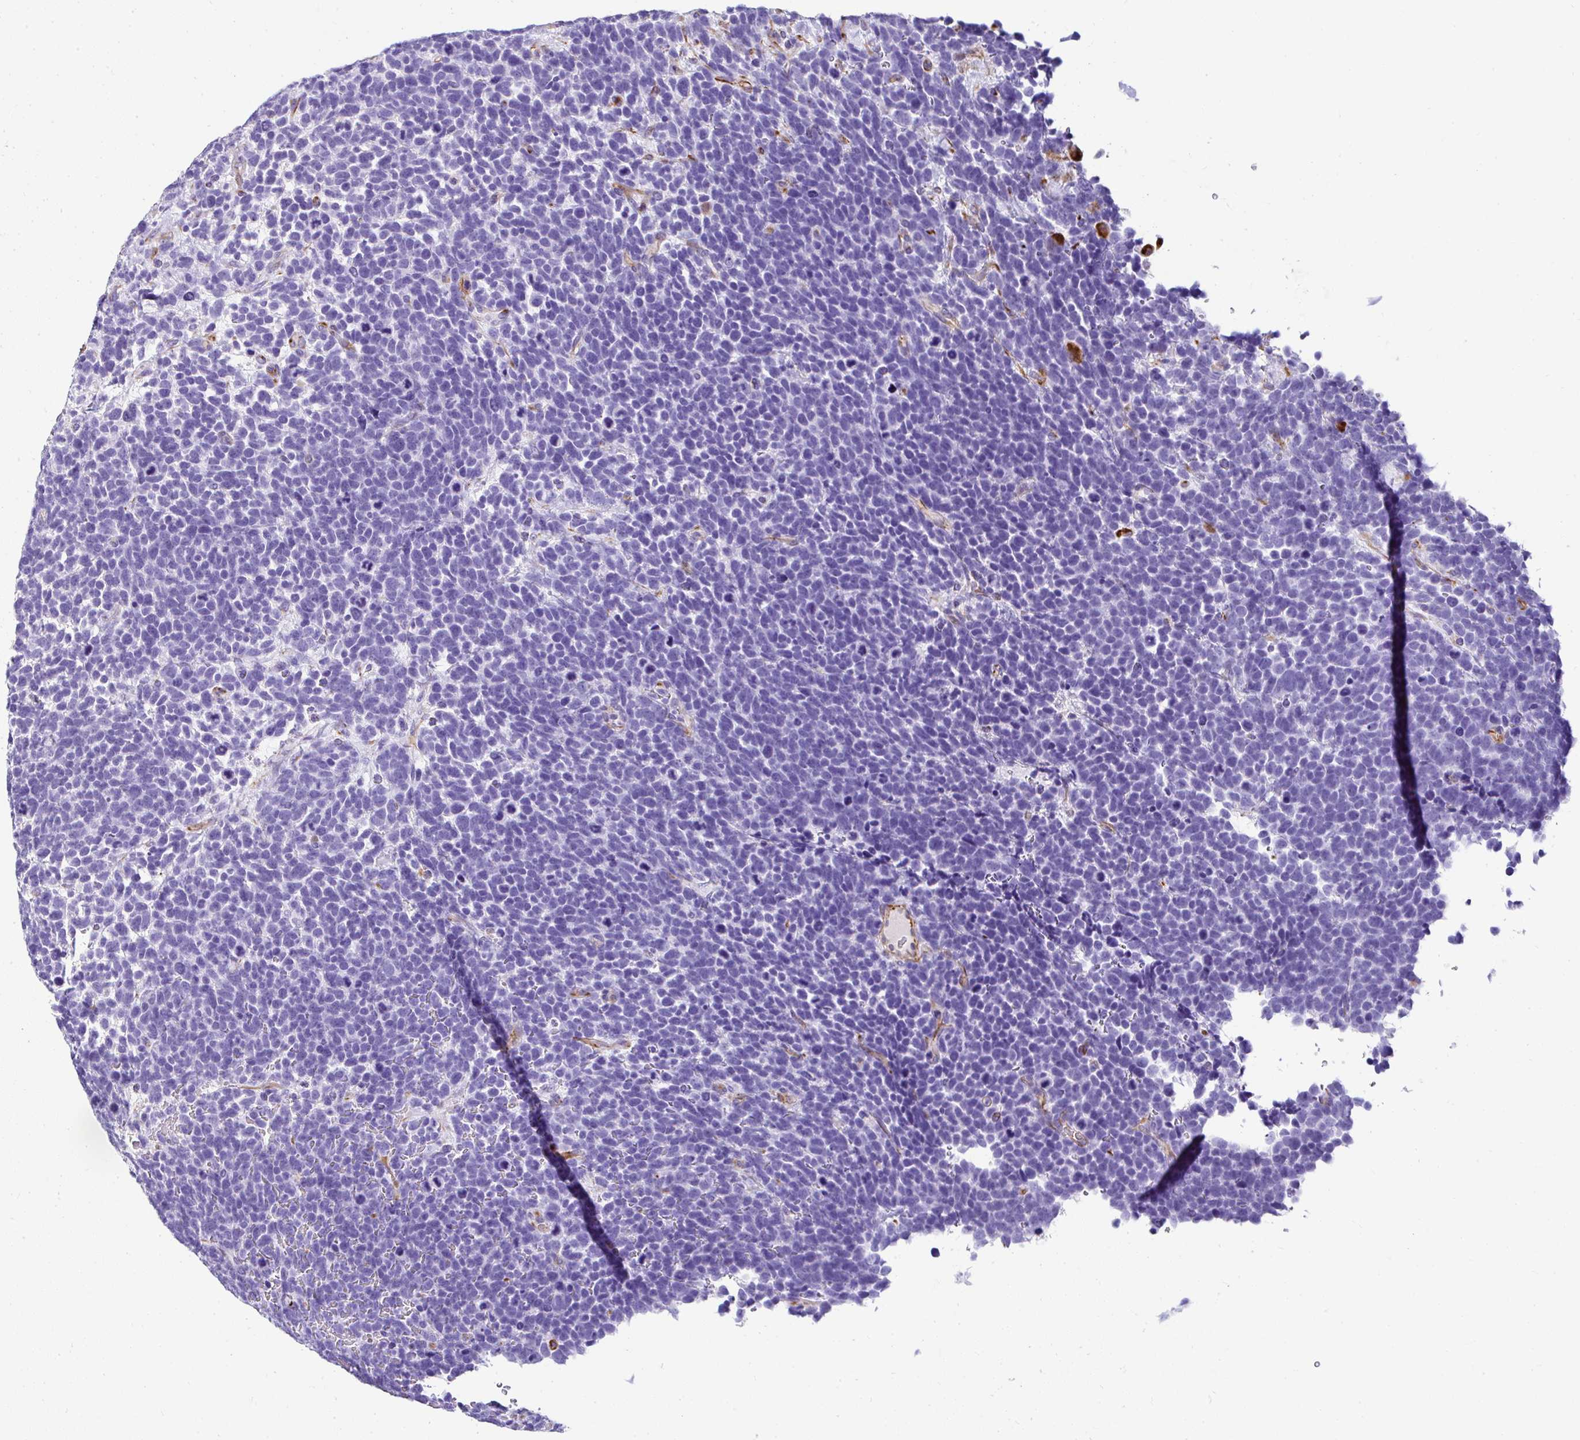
{"staining": {"intensity": "negative", "quantity": "none", "location": "none"}, "tissue": "urothelial cancer", "cell_type": "Tumor cells", "image_type": "cancer", "snomed": [{"axis": "morphology", "description": "Urothelial carcinoma, High grade"}, {"axis": "topography", "description": "Urinary bladder"}], "caption": "DAB (3,3'-diaminobenzidine) immunohistochemical staining of high-grade urothelial carcinoma exhibits no significant staining in tumor cells.", "gene": "DEPDC5", "patient": {"sex": "female", "age": 82}}